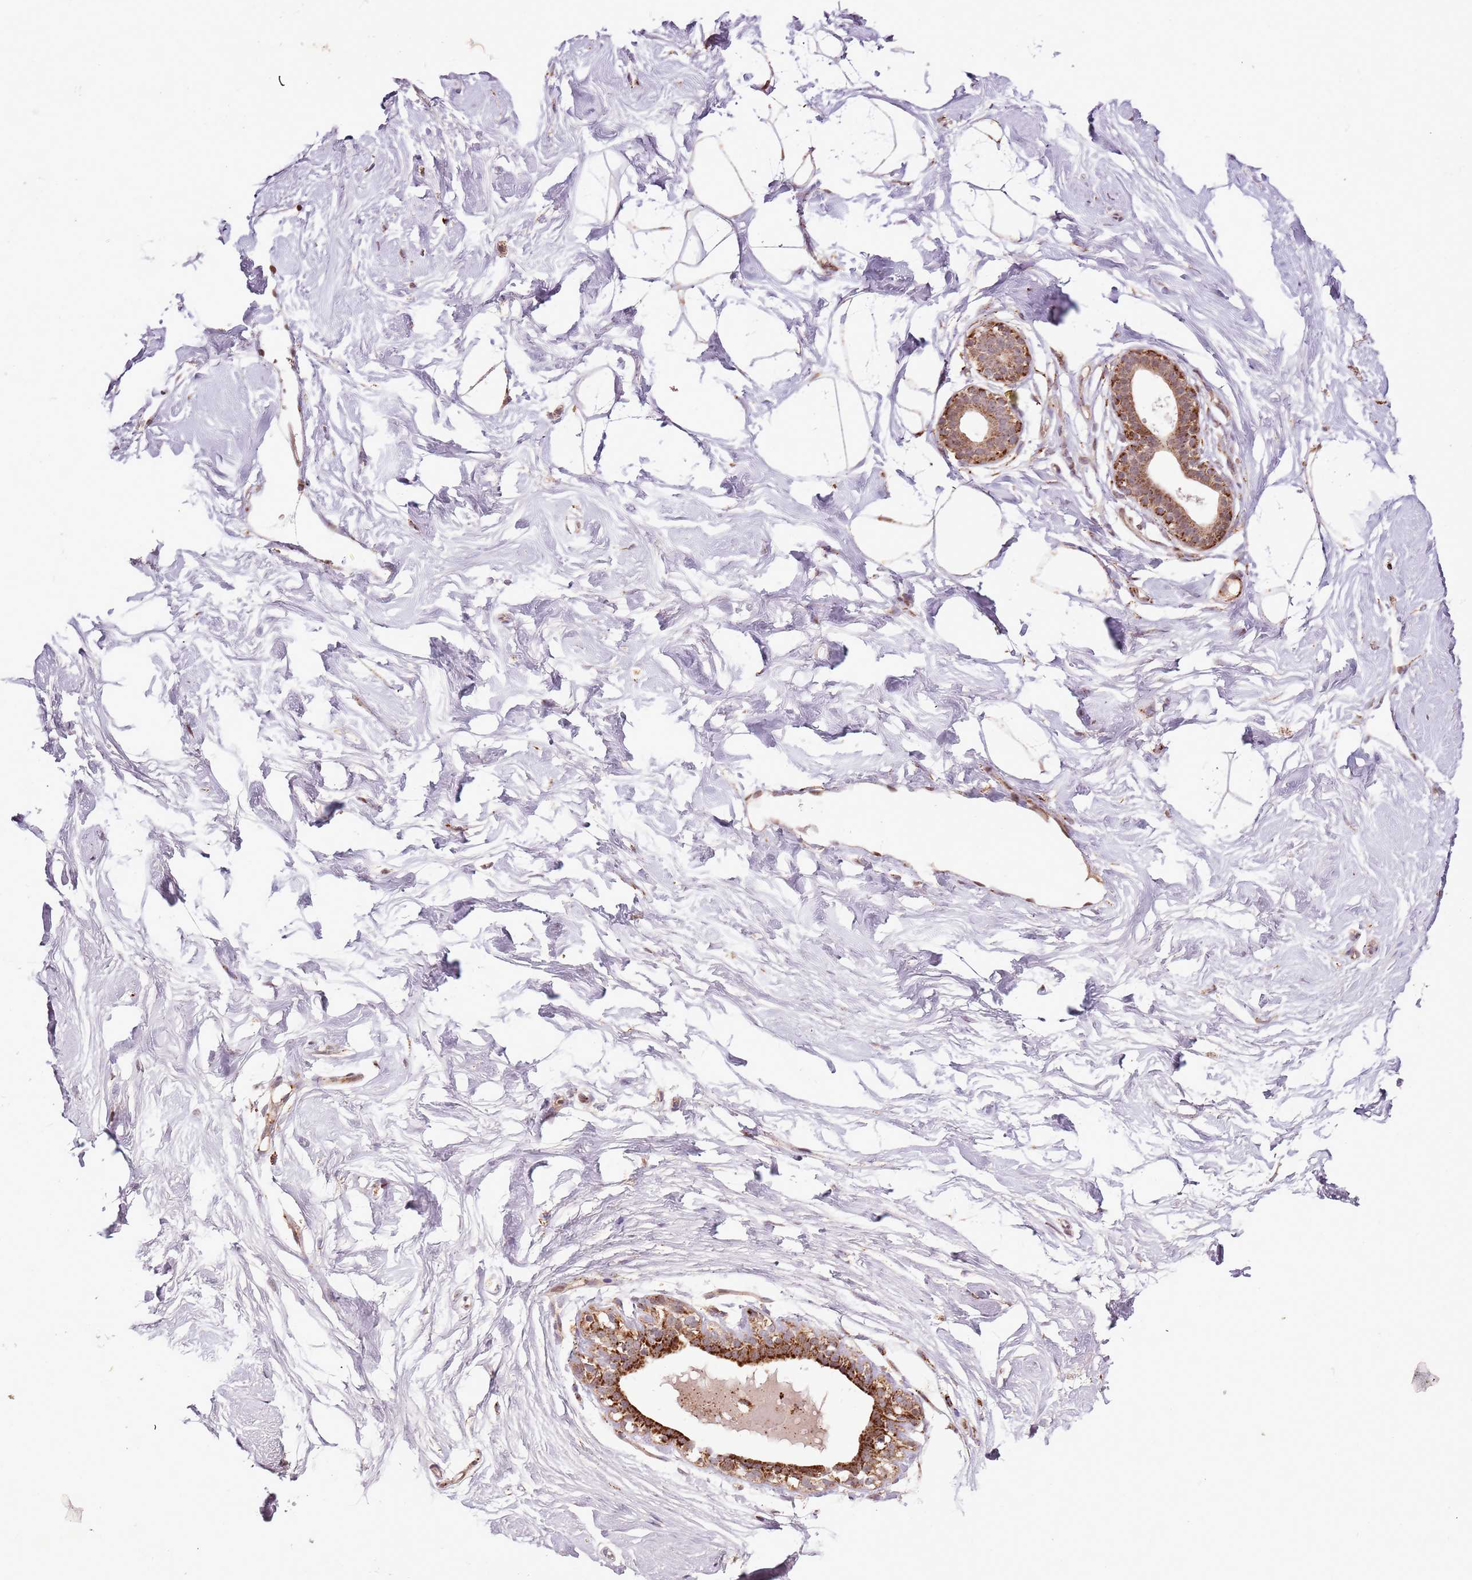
{"staining": {"intensity": "negative", "quantity": "none", "location": "none"}, "tissue": "breast", "cell_type": "Adipocytes", "image_type": "normal", "snomed": [{"axis": "morphology", "description": "Normal tissue, NOS"}, {"axis": "morphology", "description": "Adenoma, NOS"}, {"axis": "topography", "description": "Breast"}], "caption": "The photomicrograph shows no staining of adipocytes in unremarkable breast. The staining was performed using DAB (3,3'-diaminobenzidine) to visualize the protein expression in brown, while the nuclei were stained in blue with hematoxylin (Magnification: 20x).", "gene": "ULK3", "patient": {"sex": "female", "age": 23}}